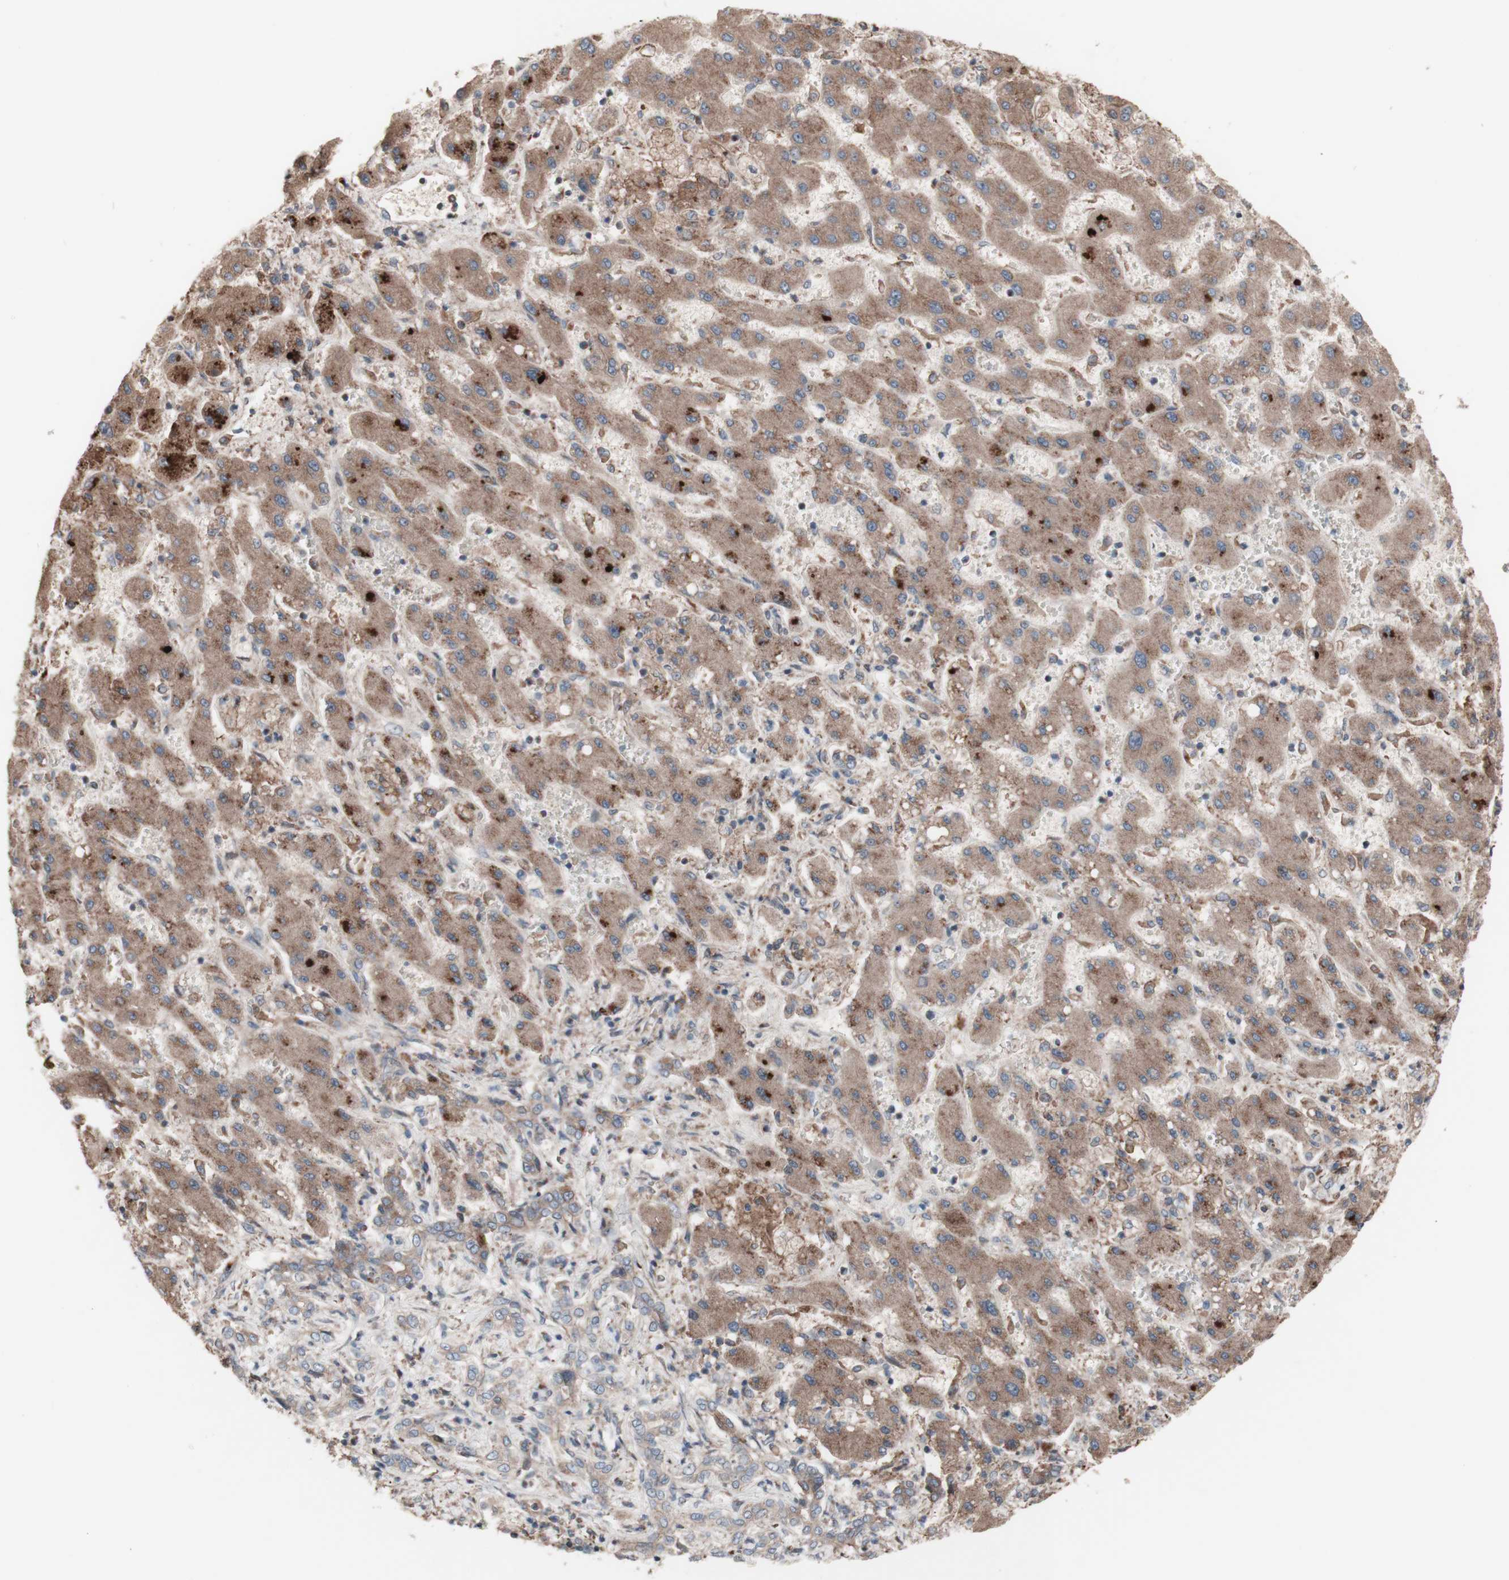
{"staining": {"intensity": "weak", "quantity": ">75%", "location": "cytoplasmic/membranous"}, "tissue": "liver cancer", "cell_type": "Tumor cells", "image_type": "cancer", "snomed": [{"axis": "morphology", "description": "Cholangiocarcinoma"}, {"axis": "topography", "description": "Liver"}], "caption": "Liver cancer stained for a protein exhibits weak cytoplasmic/membranous positivity in tumor cells.", "gene": "COPB1", "patient": {"sex": "male", "age": 50}}